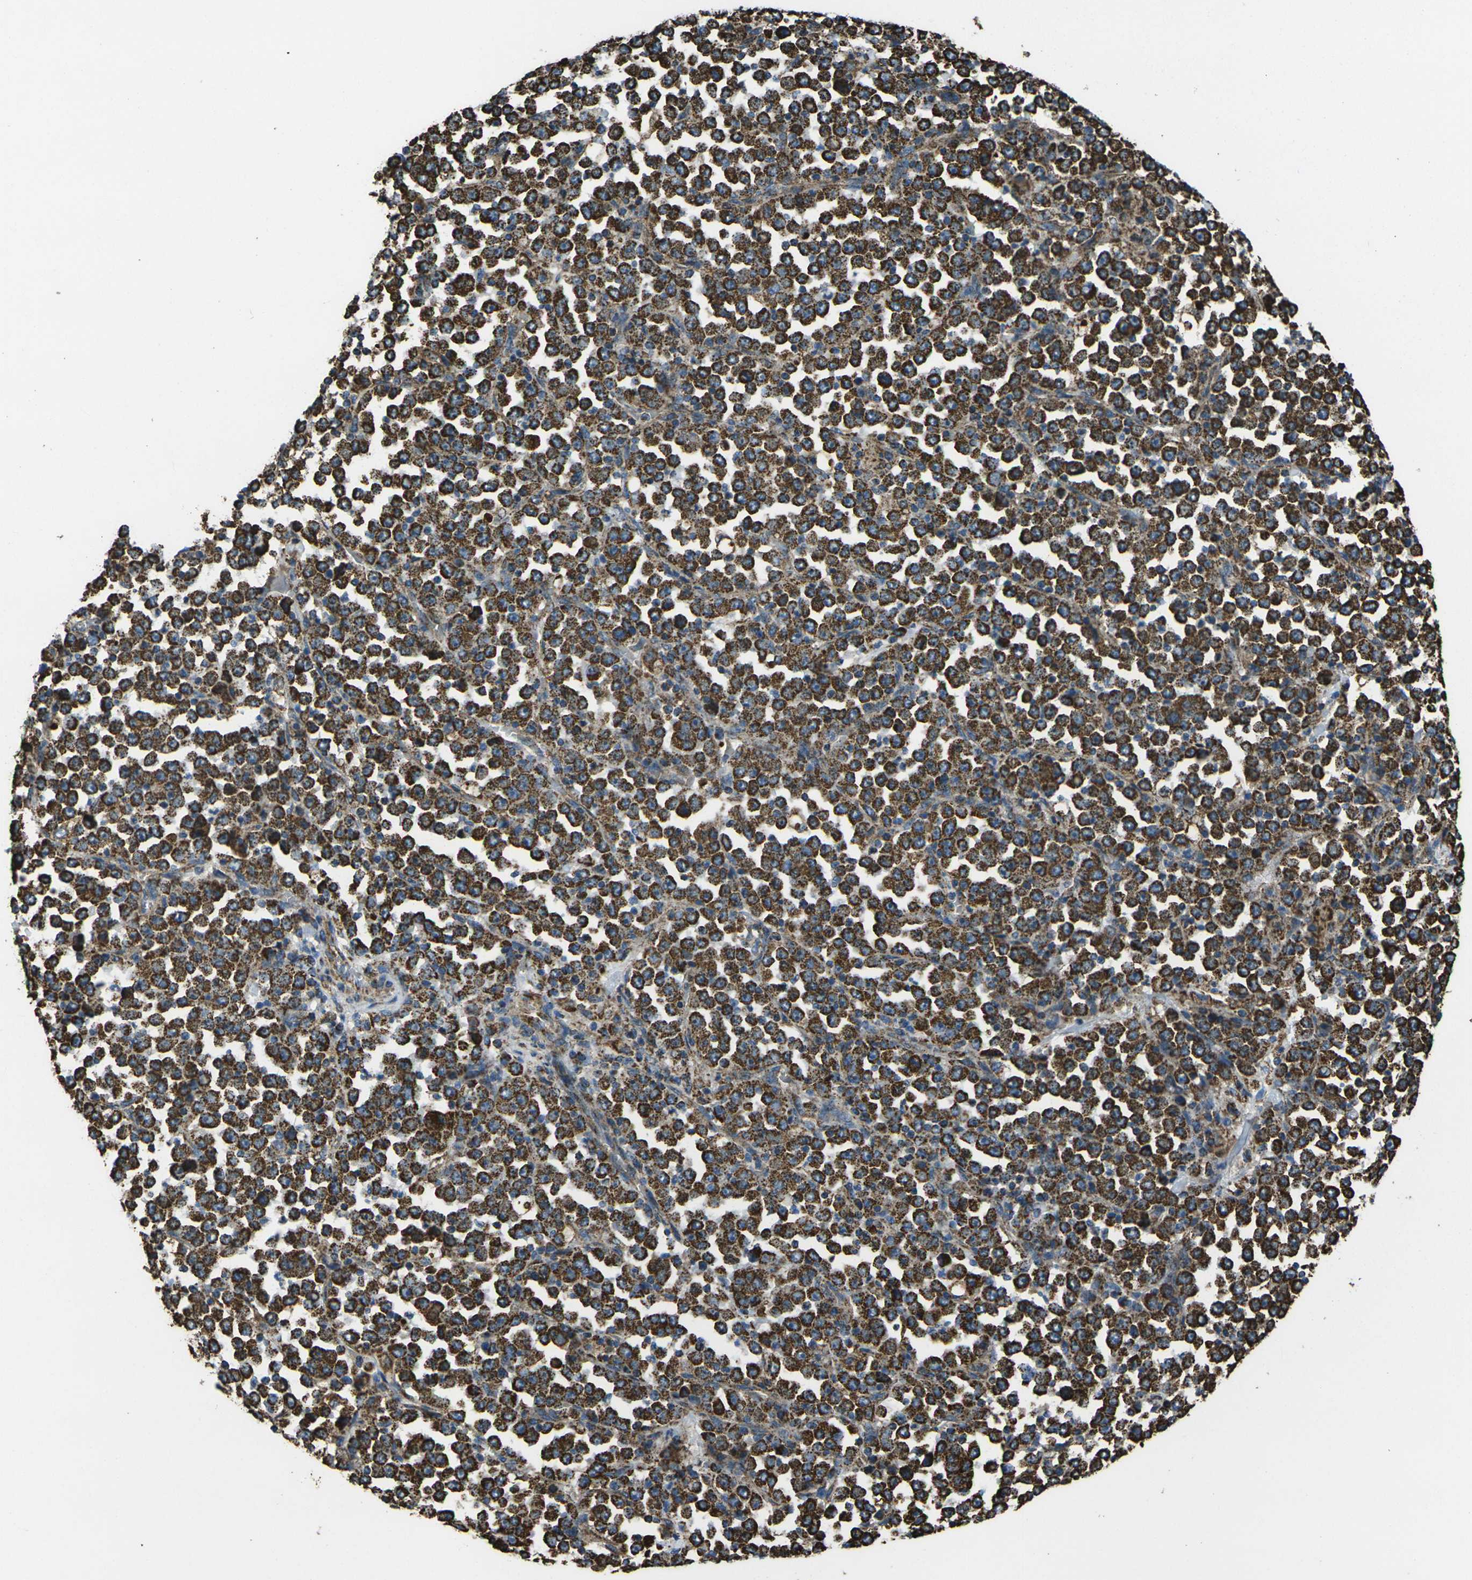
{"staining": {"intensity": "strong", "quantity": ">75%", "location": "cytoplasmic/membranous"}, "tissue": "stomach cancer", "cell_type": "Tumor cells", "image_type": "cancer", "snomed": [{"axis": "morphology", "description": "Normal tissue, NOS"}, {"axis": "morphology", "description": "Adenocarcinoma, NOS"}, {"axis": "topography", "description": "Stomach, upper"}, {"axis": "topography", "description": "Stomach"}], "caption": "A high amount of strong cytoplasmic/membranous staining is identified in about >75% of tumor cells in stomach cancer tissue.", "gene": "KLHL5", "patient": {"sex": "male", "age": 59}}